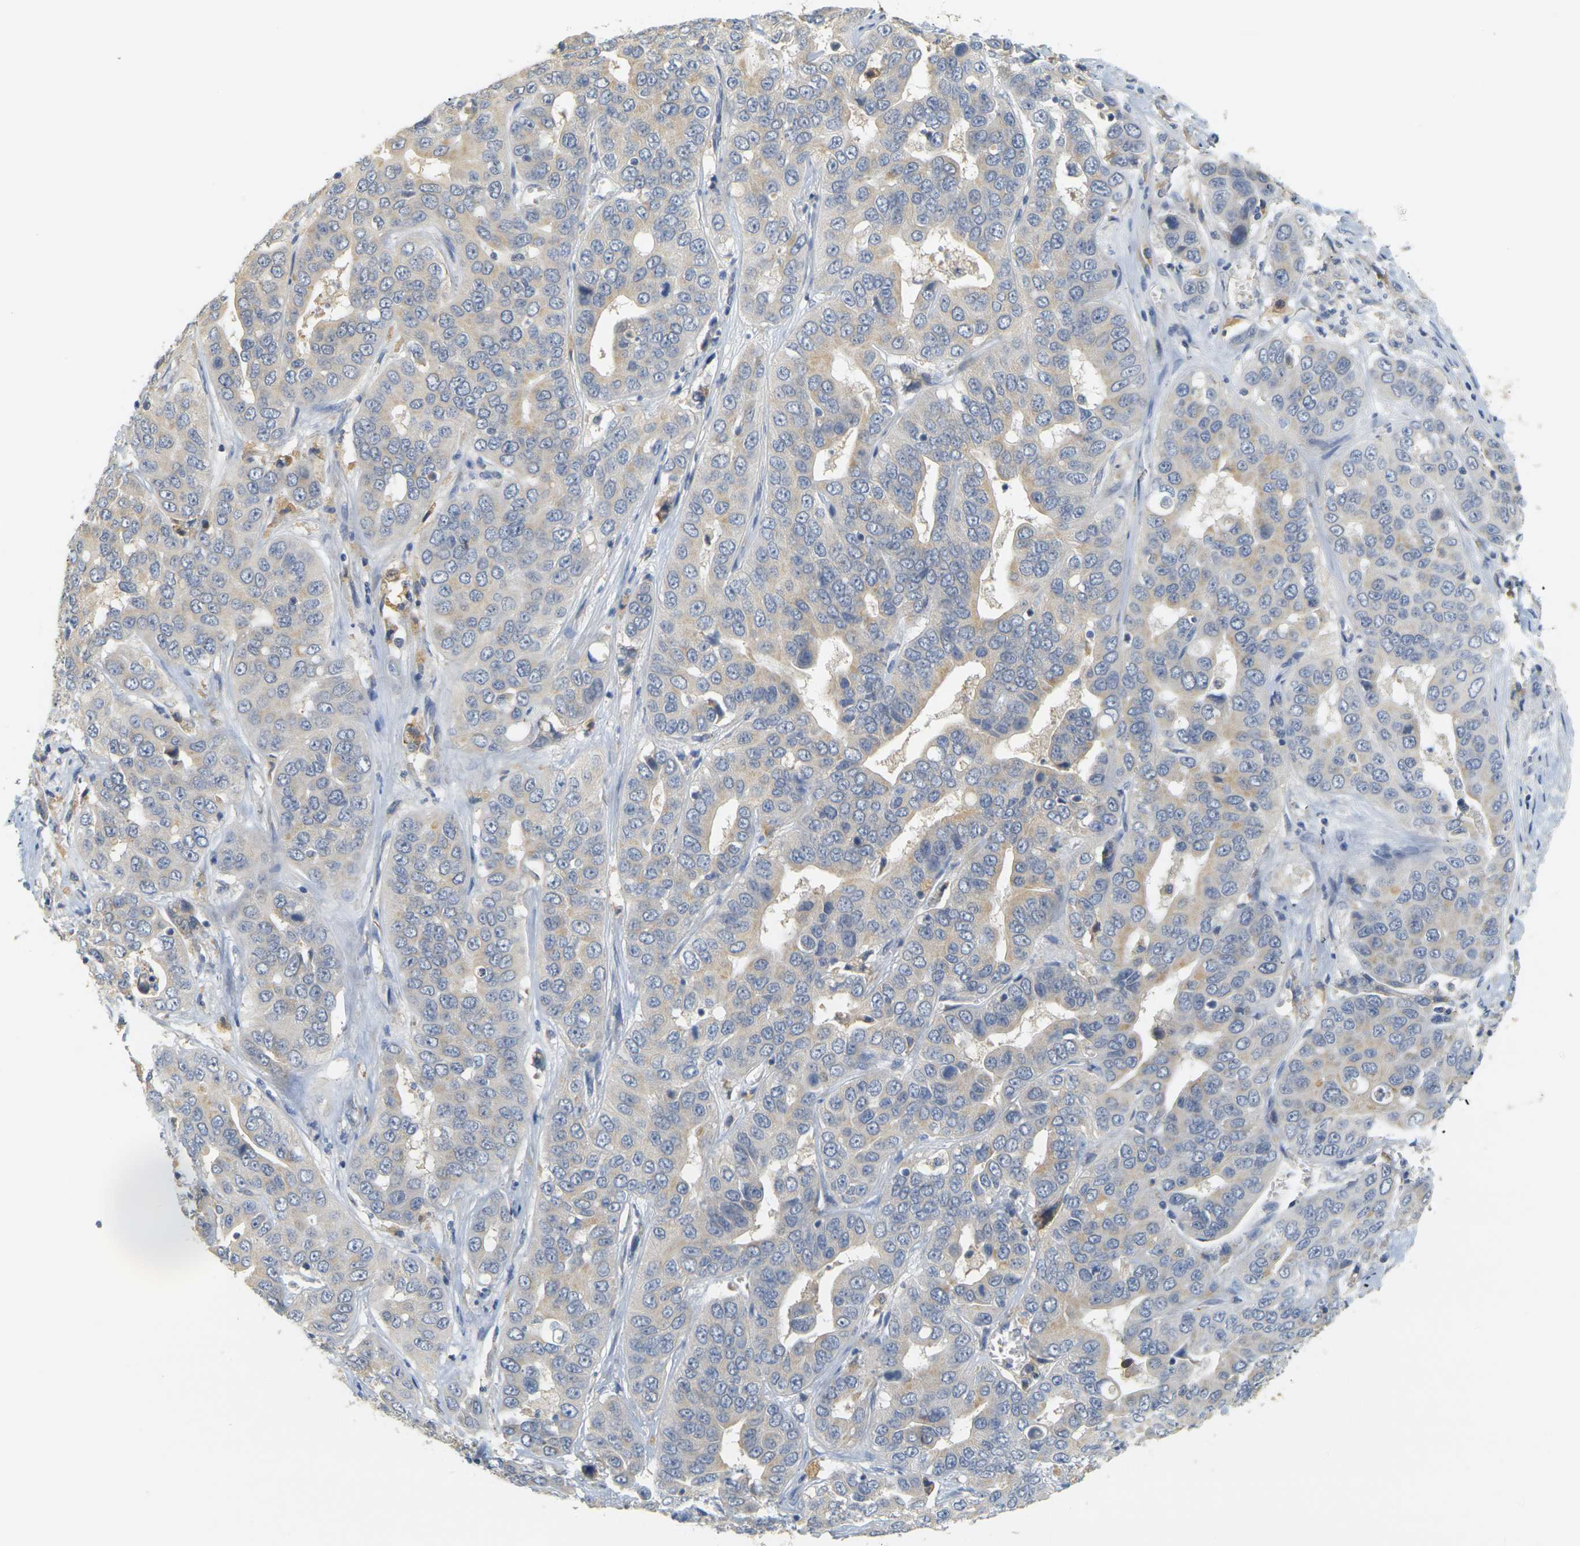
{"staining": {"intensity": "weak", "quantity": "<25%", "location": "cytoplasmic/membranous"}, "tissue": "liver cancer", "cell_type": "Tumor cells", "image_type": "cancer", "snomed": [{"axis": "morphology", "description": "Cholangiocarcinoma"}, {"axis": "topography", "description": "Liver"}], "caption": "This is an immunohistochemistry (IHC) photomicrograph of liver cholangiocarcinoma. There is no expression in tumor cells.", "gene": "GDAP1", "patient": {"sex": "female", "age": 52}}